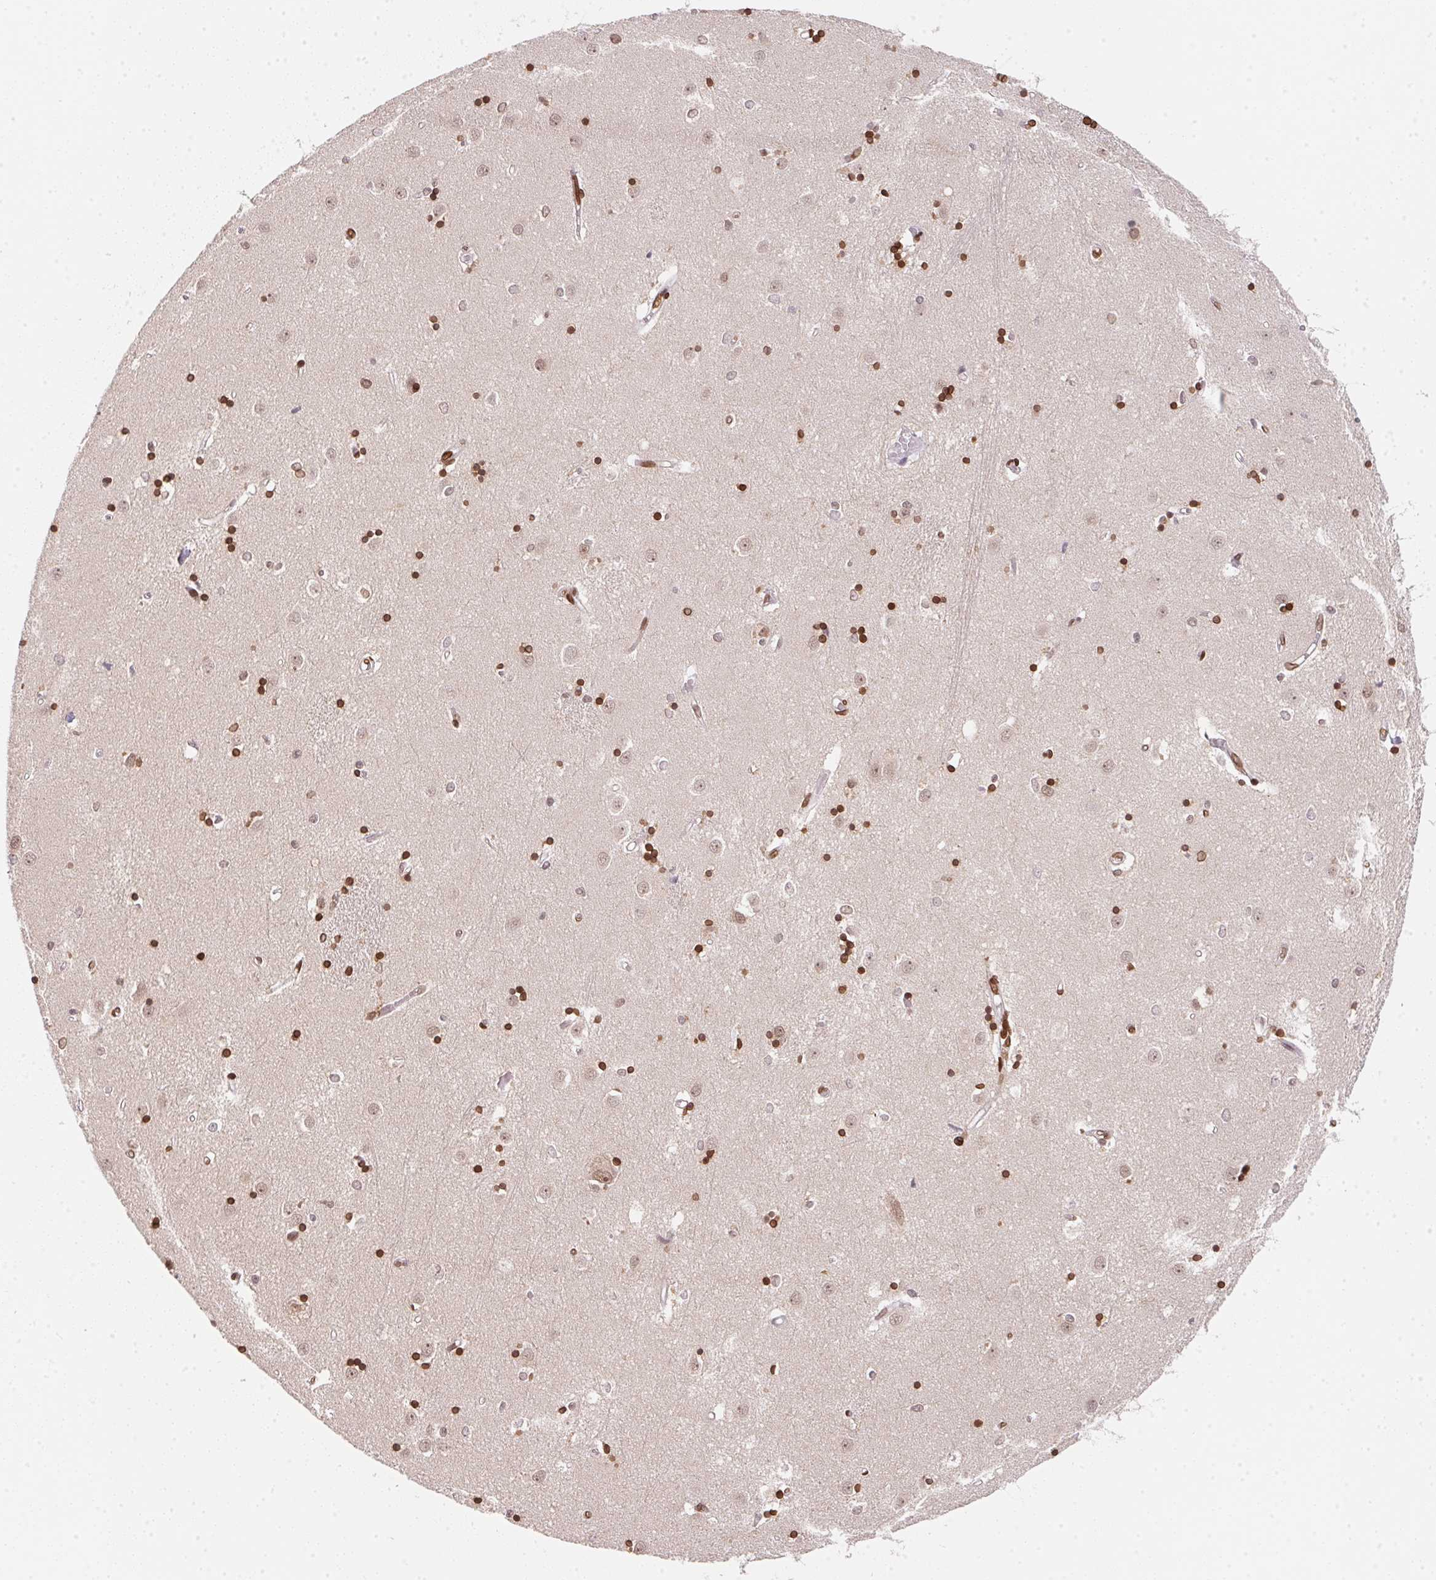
{"staining": {"intensity": "strong", "quantity": "25%-75%", "location": "cytoplasmic/membranous,nuclear"}, "tissue": "caudate", "cell_type": "Glial cells", "image_type": "normal", "snomed": [{"axis": "morphology", "description": "Normal tissue, NOS"}, {"axis": "topography", "description": "Lateral ventricle wall"}], "caption": "Human caudate stained with a protein marker demonstrates strong staining in glial cells.", "gene": "SAP30BP", "patient": {"sex": "male", "age": 54}}